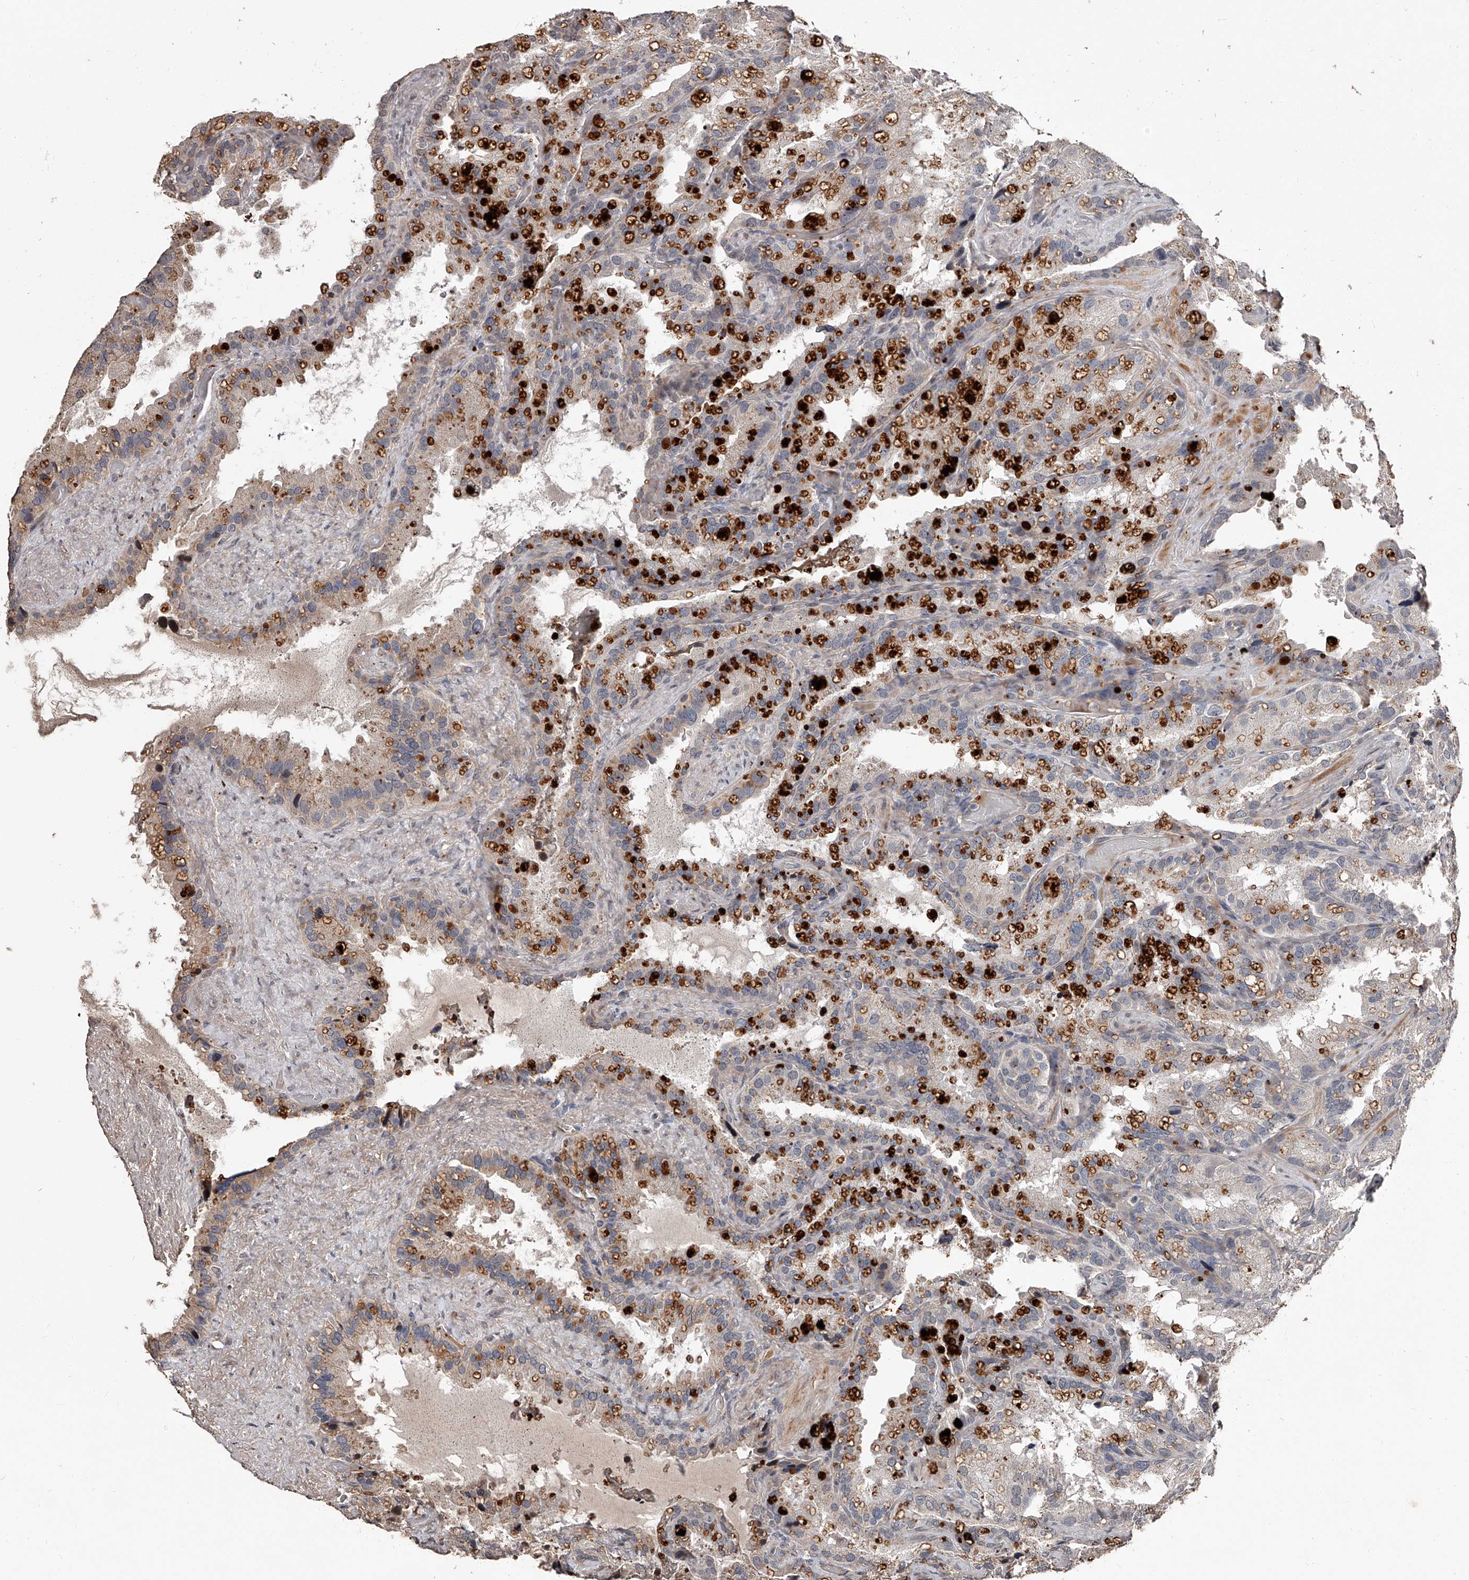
{"staining": {"intensity": "weak", "quantity": "25%-75%", "location": "cytoplasmic/membranous"}, "tissue": "seminal vesicle", "cell_type": "Glandular cells", "image_type": "normal", "snomed": [{"axis": "morphology", "description": "Normal tissue, NOS"}, {"axis": "topography", "description": "Prostate"}, {"axis": "topography", "description": "Seminal veicle"}], "caption": "IHC micrograph of unremarkable seminal vesicle: human seminal vesicle stained using IHC shows low levels of weak protein expression localized specifically in the cytoplasmic/membranous of glandular cells, appearing as a cytoplasmic/membranous brown color.", "gene": "URGCP", "patient": {"sex": "male", "age": 68}}